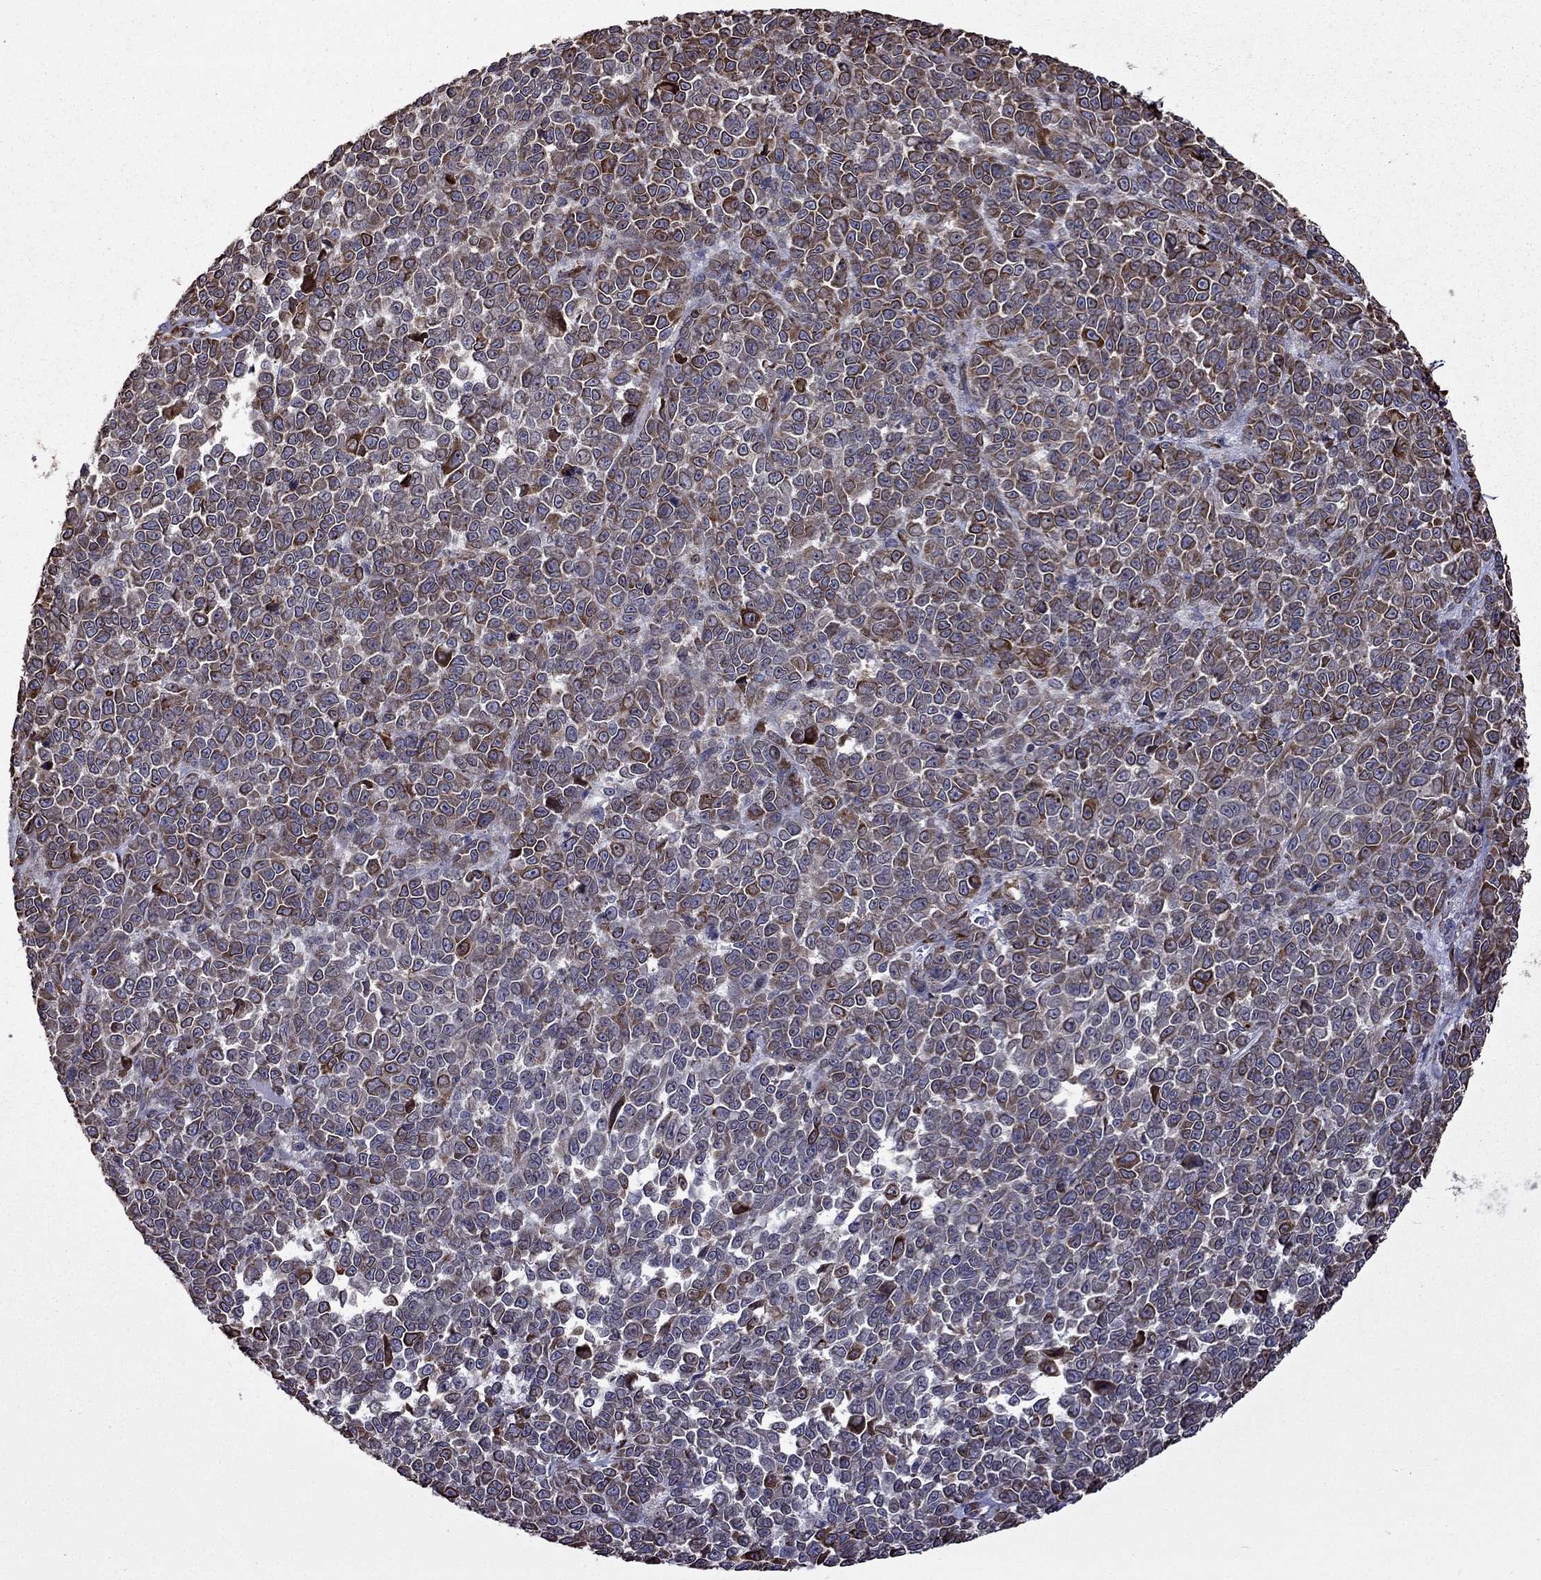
{"staining": {"intensity": "strong", "quantity": "<25%", "location": "cytoplasmic/membranous"}, "tissue": "melanoma", "cell_type": "Tumor cells", "image_type": "cancer", "snomed": [{"axis": "morphology", "description": "Malignant melanoma, NOS"}, {"axis": "topography", "description": "Skin"}], "caption": "High-power microscopy captured an IHC image of malignant melanoma, revealing strong cytoplasmic/membranous staining in about <25% of tumor cells.", "gene": "IKBIP", "patient": {"sex": "female", "age": 95}}